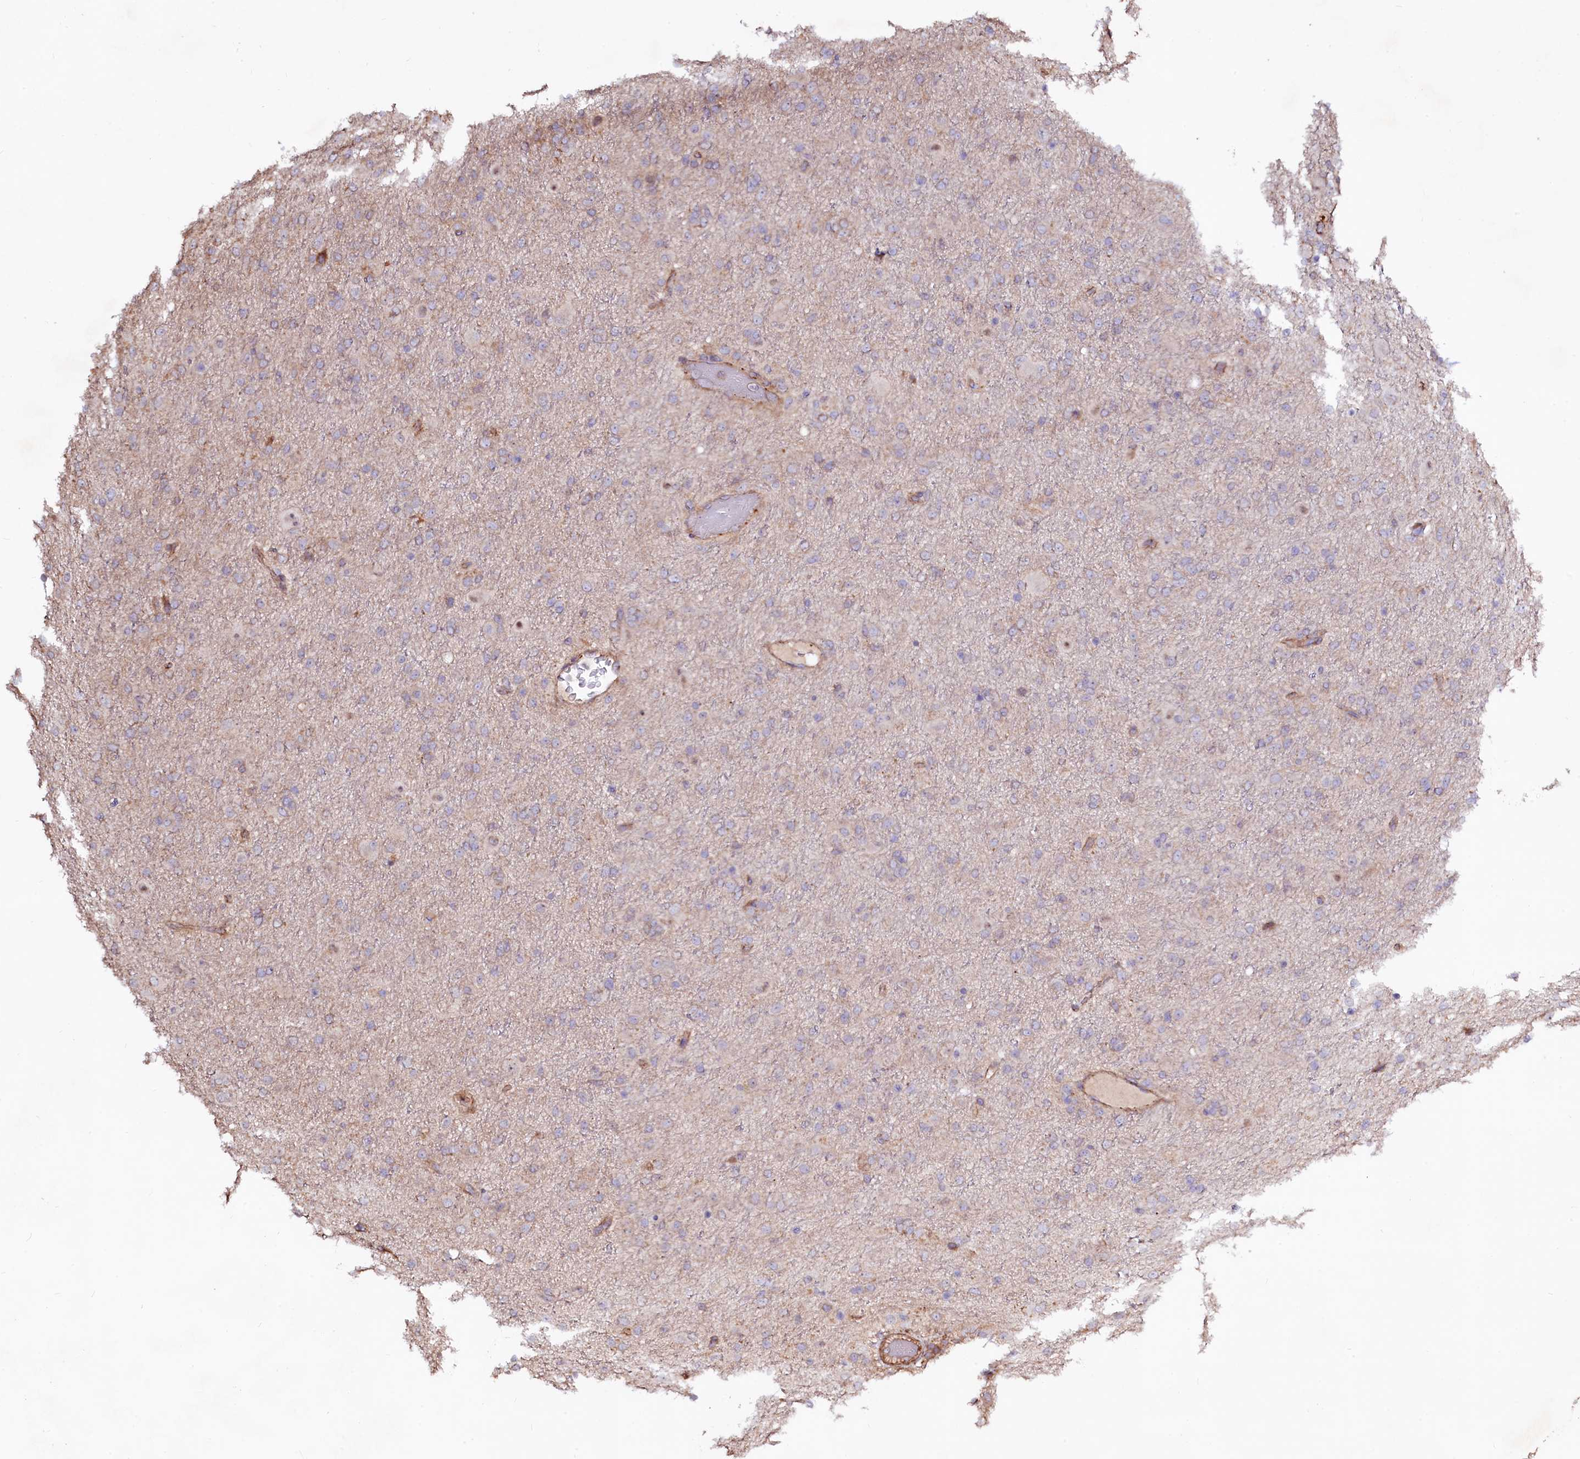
{"staining": {"intensity": "negative", "quantity": "none", "location": "none"}, "tissue": "glioma", "cell_type": "Tumor cells", "image_type": "cancer", "snomed": [{"axis": "morphology", "description": "Glioma, malignant, Low grade"}, {"axis": "topography", "description": "Brain"}], "caption": "Immunohistochemistry histopathology image of human glioma stained for a protein (brown), which exhibits no staining in tumor cells.", "gene": "KLHDC4", "patient": {"sex": "male", "age": 65}}